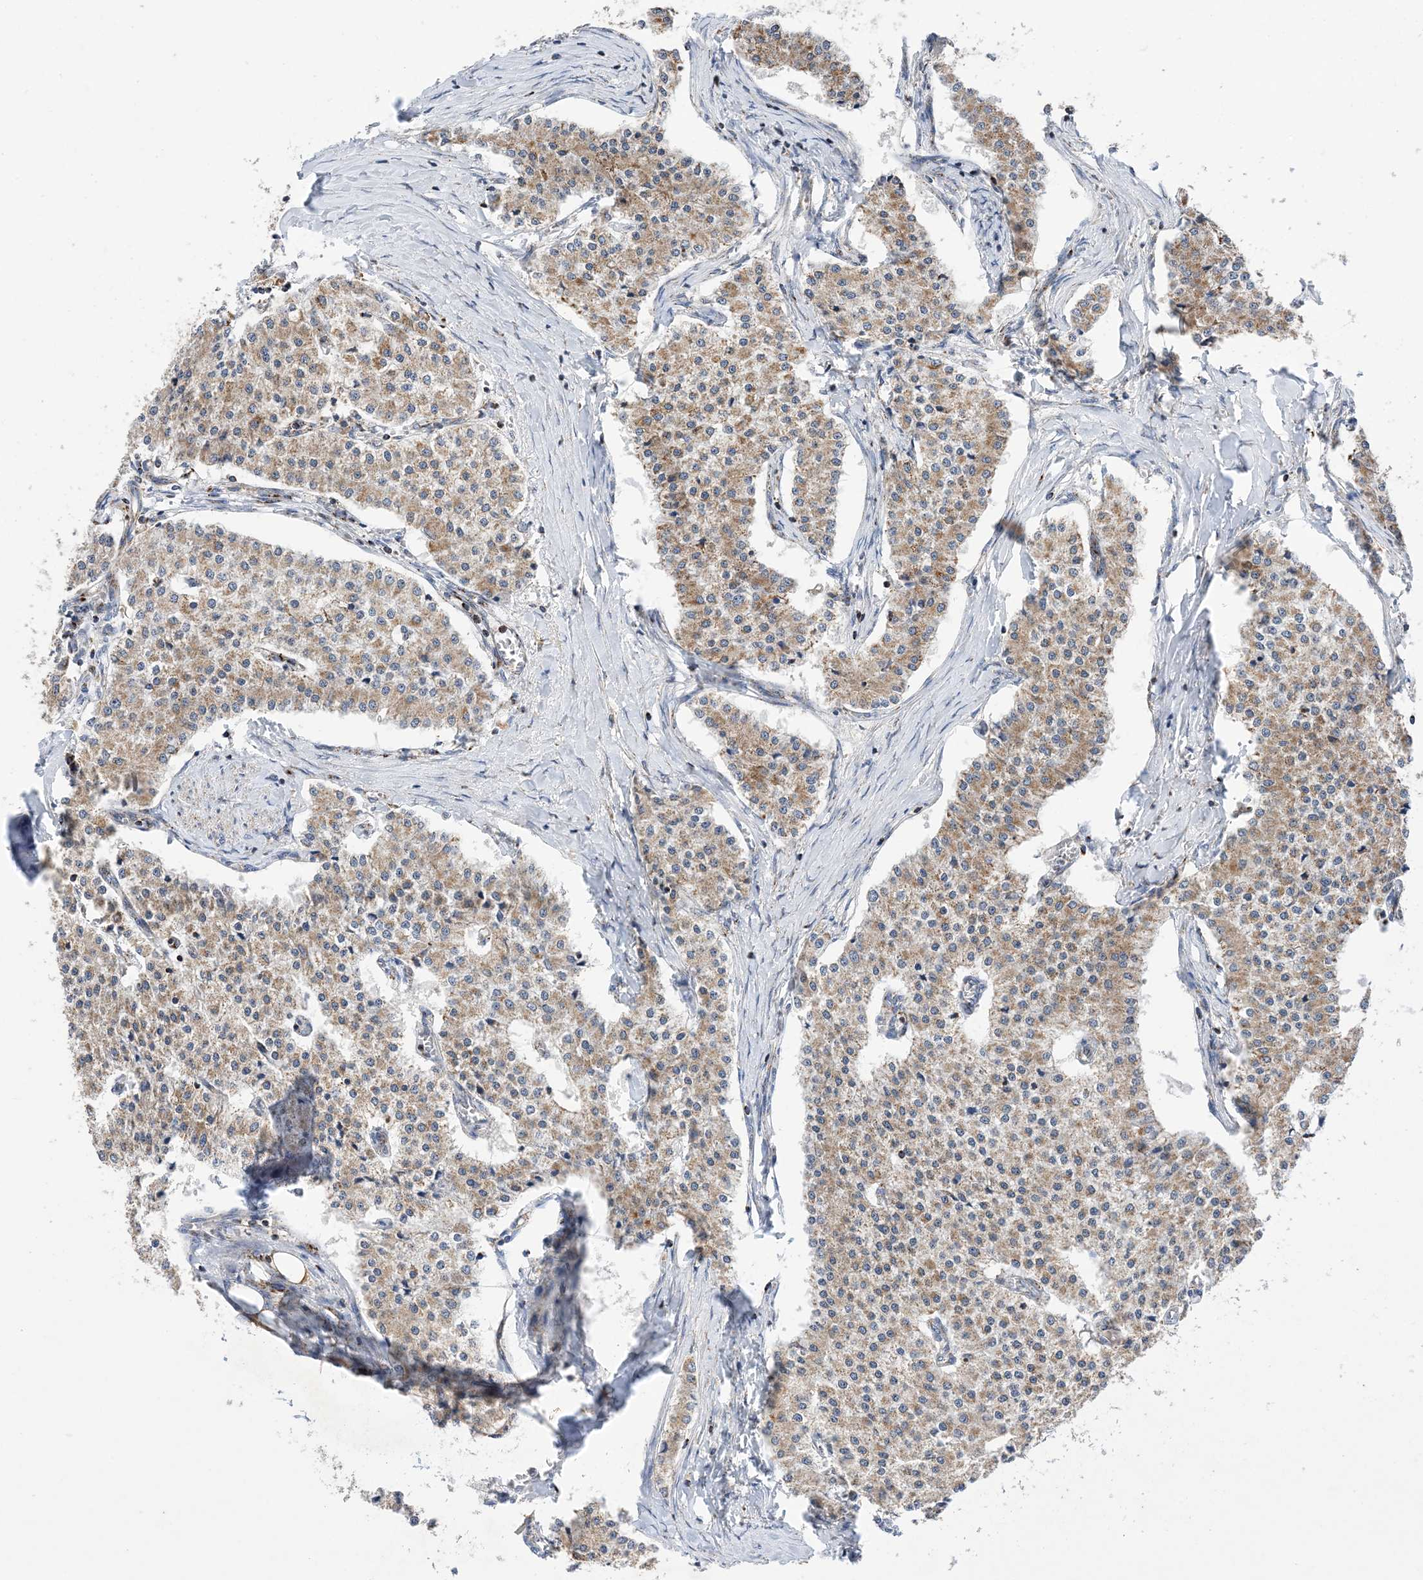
{"staining": {"intensity": "moderate", "quantity": ">75%", "location": "cytoplasmic/membranous"}, "tissue": "carcinoid", "cell_type": "Tumor cells", "image_type": "cancer", "snomed": [{"axis": "morphology", "description": "Carcinoid, malignant, NOS"}, {"axis": "topography", "description": "Colon"}], "caption": "The immunohistochemical stain shows moderate cytoplasmic/membranous expression in tumor cells of carcinoid tissue. The staining was performed using DAB (3,3'-diaminobenzidine), with brown indicating positive protein expression. Nuclei are stained blue with hematoxylin.", "gene": "PLK4", "patient": {"sex": "female", "age": 52}}